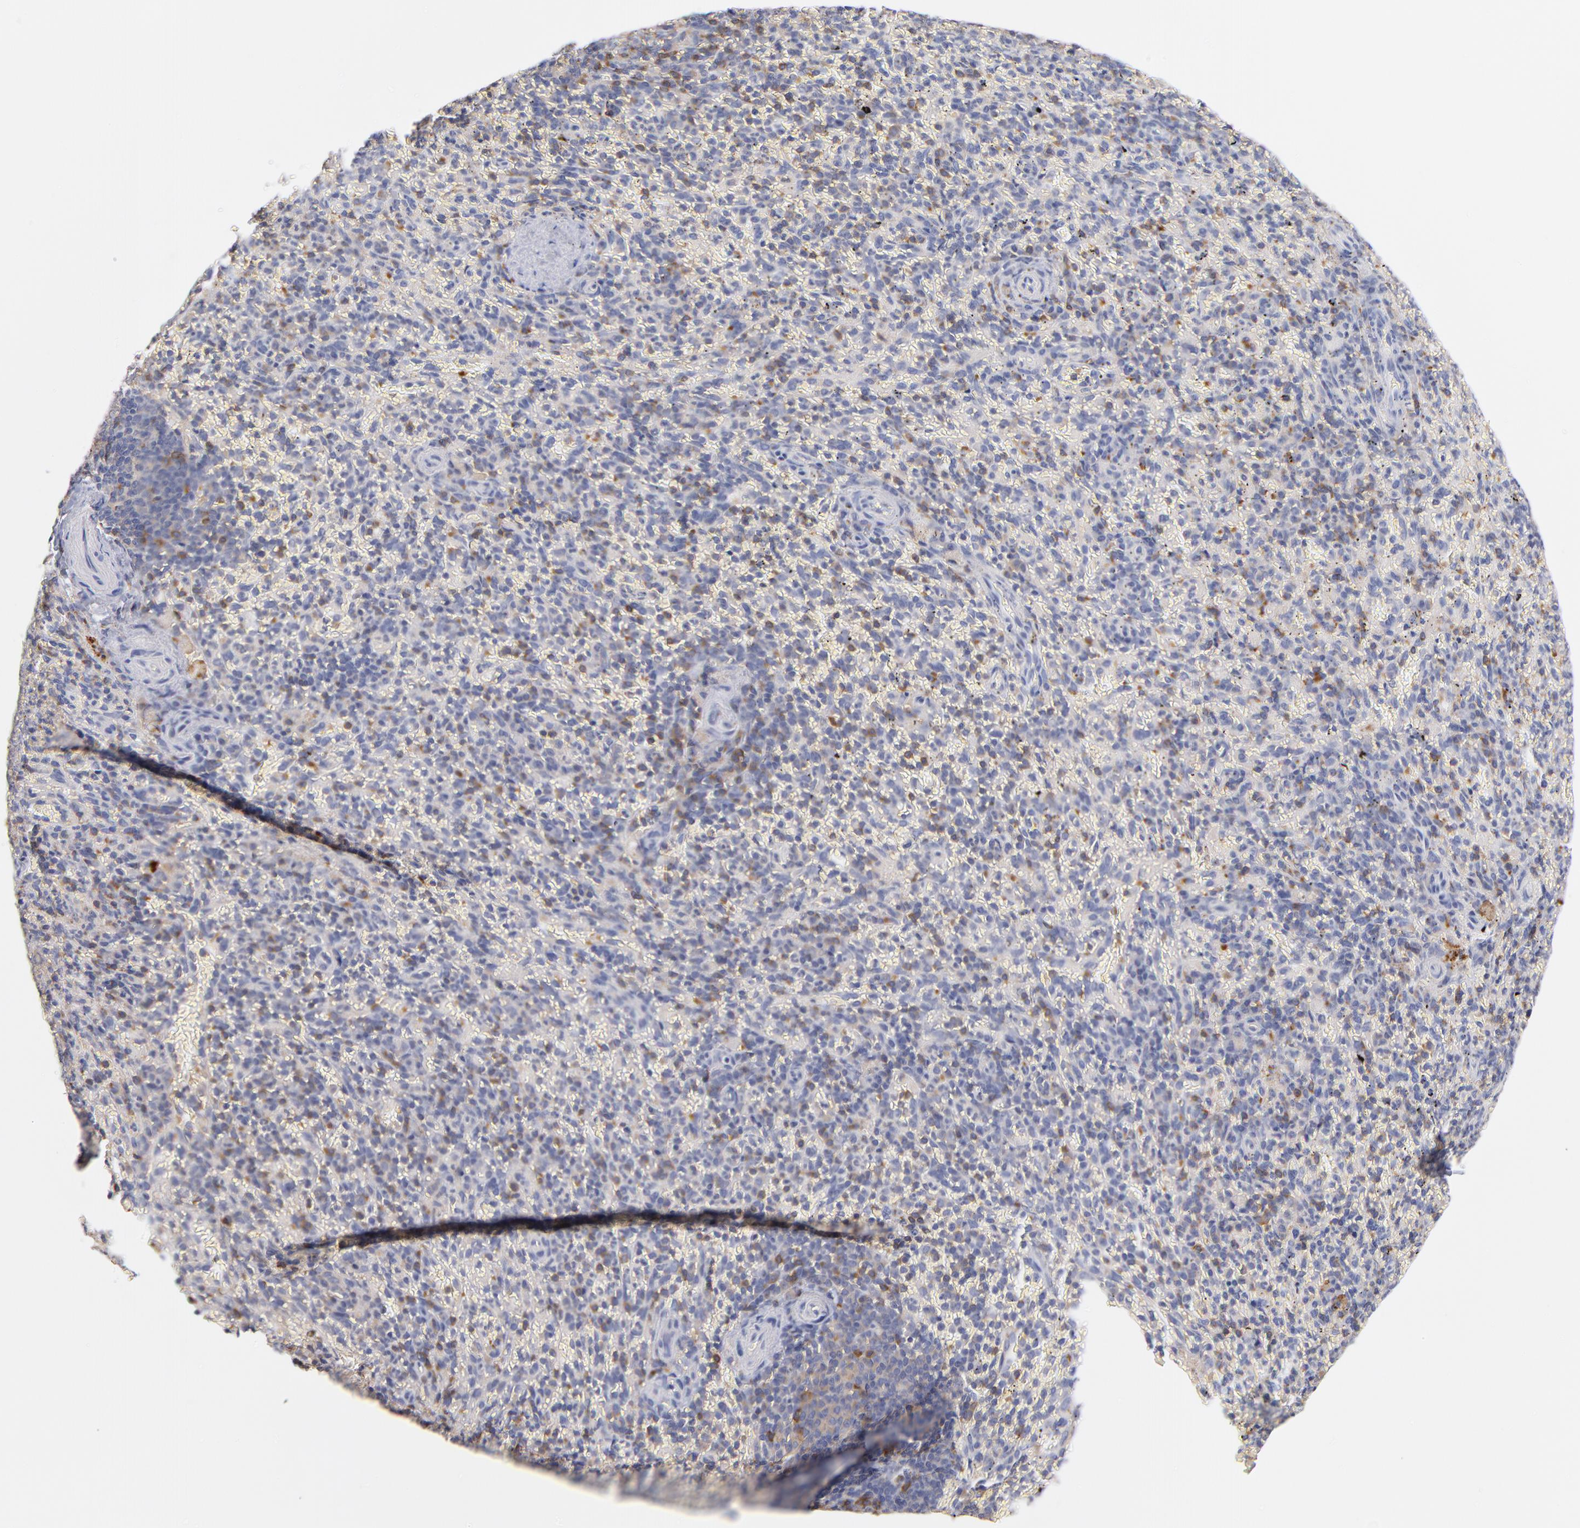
{"staining": {"intensity": "weak", "quantity": "25%-75%", "location": "cytoplasmic/membranous"}, "tissue": "spleen", "cell_type": "Cells in red pulp", "image_type": "normal", "snomed": [{"axis": "morphology", "description": "Normal tissue, NOS"}, {"axis": "topography", "description": "Spleen"}], "caption": "Spleen stained for a protein (brown) exhibits weak cytoplasmic/membranous positive positivity in approximately 25%-75% of cells in red pulp.", "gene": "KREMEN2", "patient": {"sex": "female", "age": 43}}